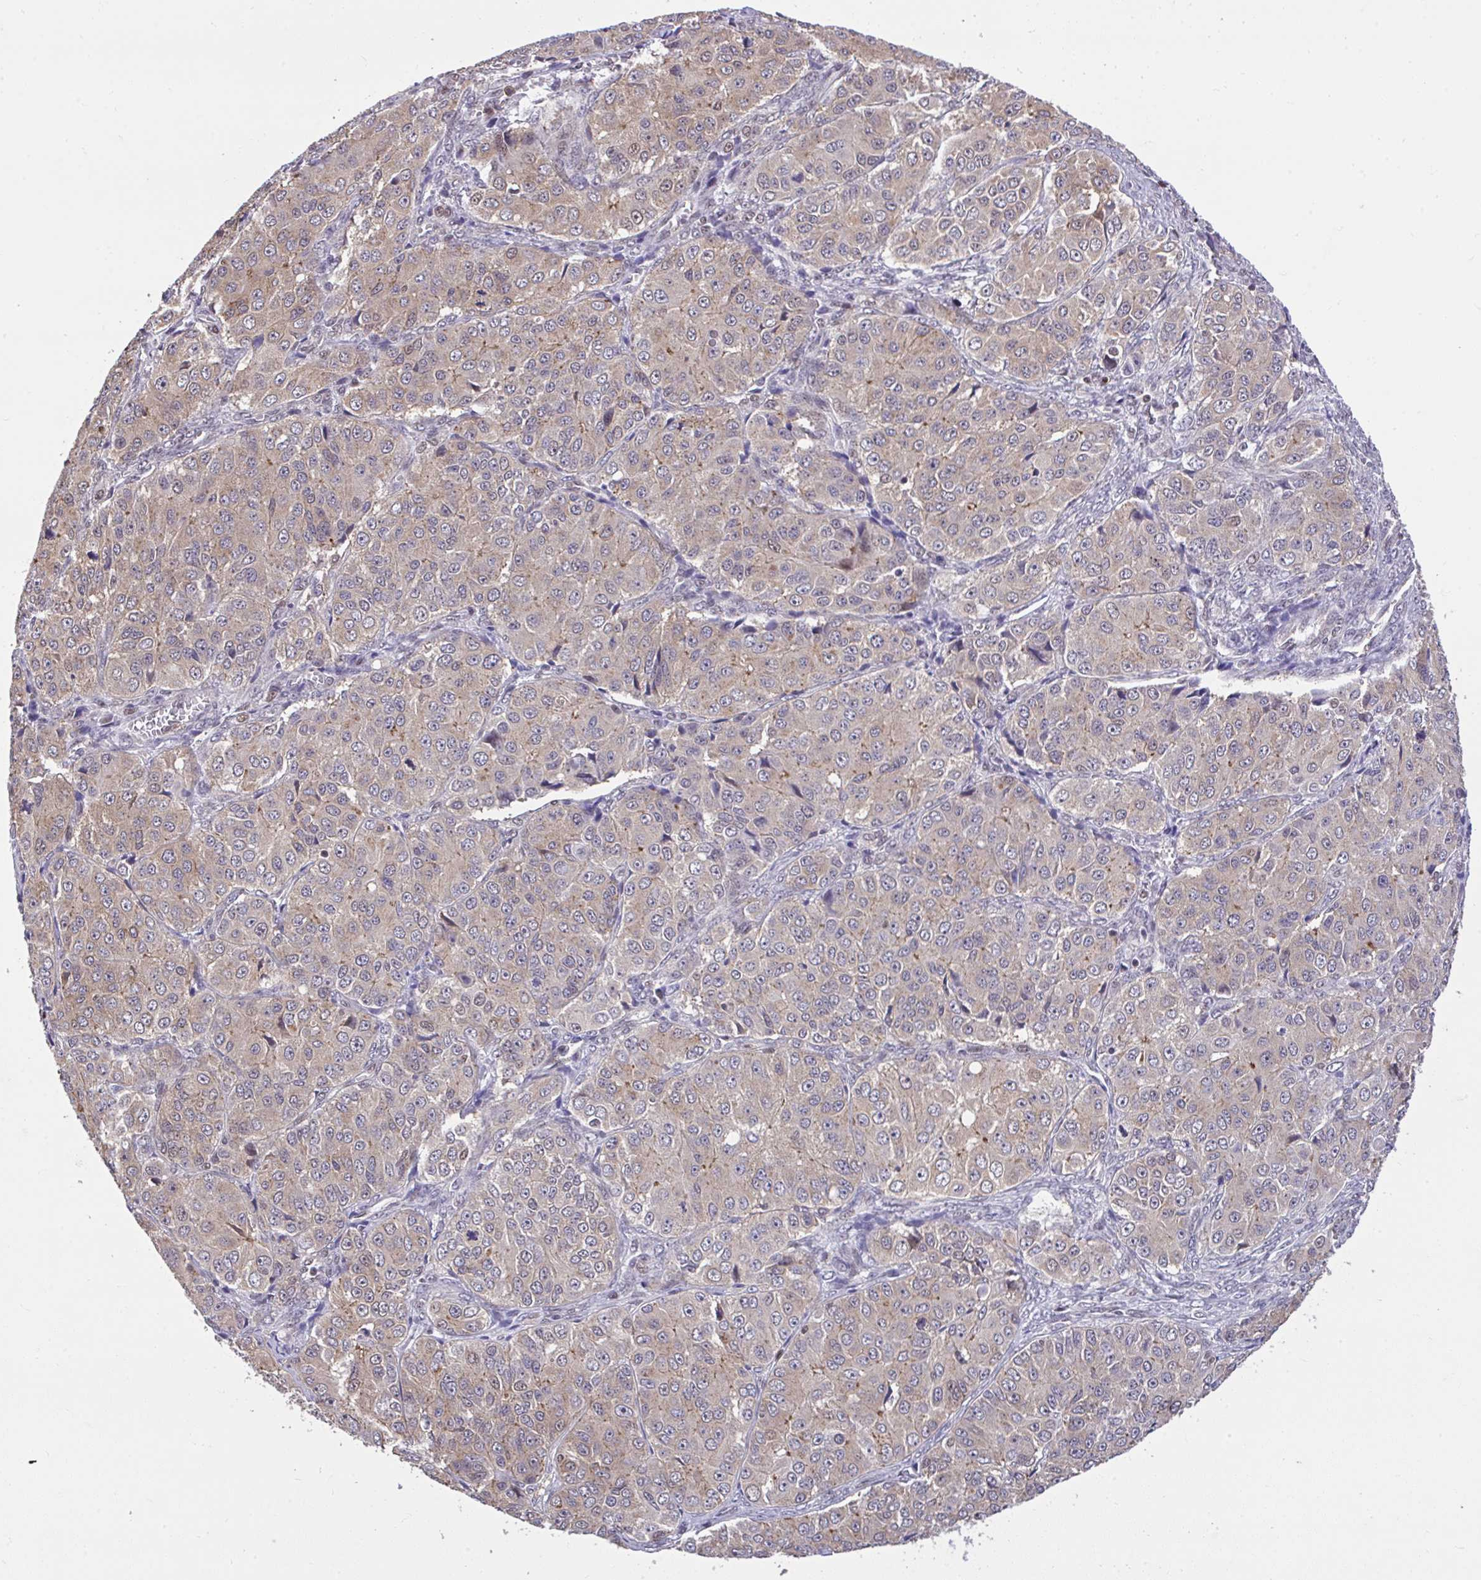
{"staining": {"intensity": "weak", "quantity": ">75%", "location": "cytoplasmic/membranous"}, "tissue": "ovarian cancer", "cell_type": "Tumor cells", "image_type": "cancer", "snomed": [{"axis": "morphology", "description": "Carcinoma, endometroid"}, {"axis": "topography", "description": "Ovary"}], "caption": "Protein positivity by immunohistochemistry exhibits weak cytoplasmic/membranous positivity in about >75% of tumor cells in ovarian cancer. Nuclei are stained in blue.", "gene": "GLIS3", "patient": {"sex": "female", "age": 51}}